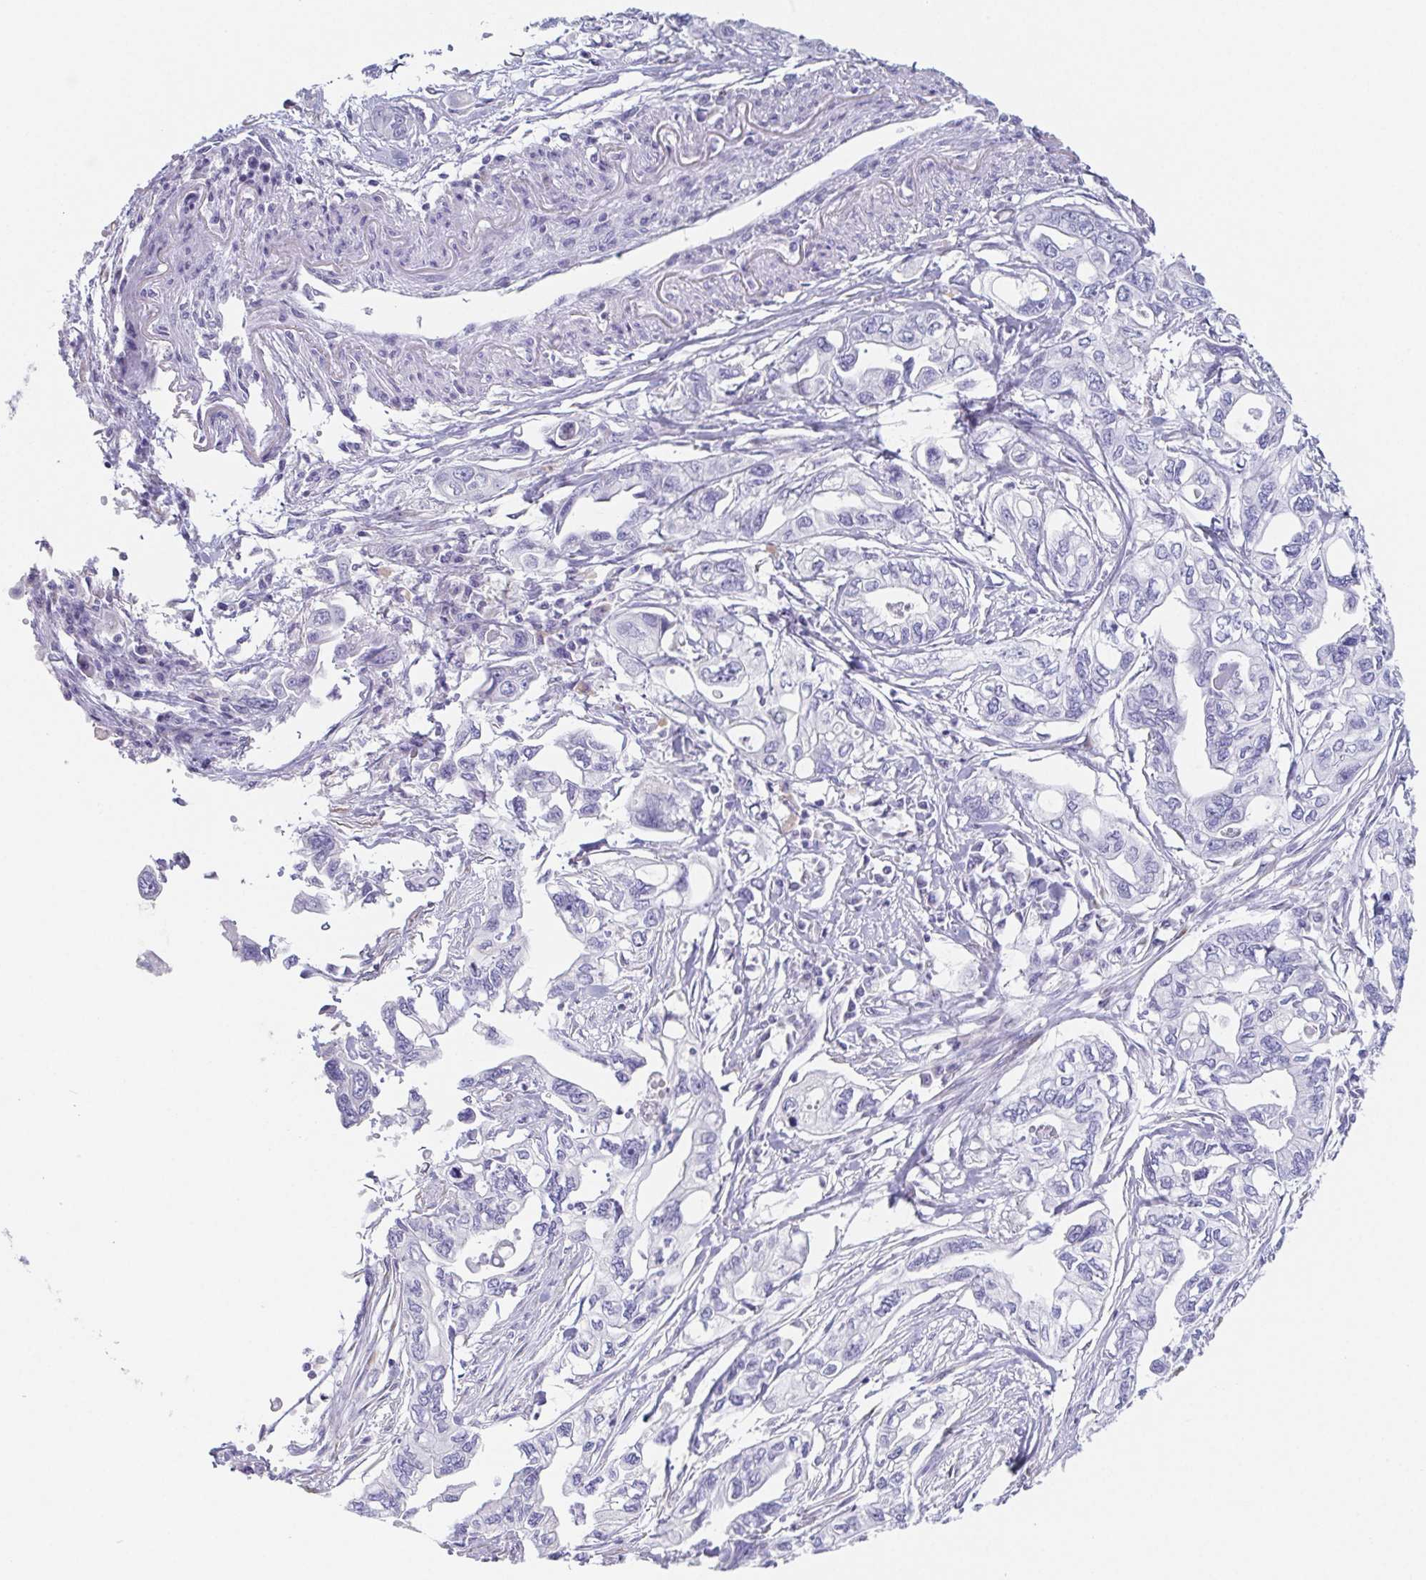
{"staining": {"intensity": "negative", "quantity": "none", "location": "none"}, "tissue": "pancreatic cancer", "cell_type": "Tumor cells", "image_type": "cancer", "snomed": [{"axis": "morphology", "description": "Adenocarcinoma, NOS"}, {"axis": "topography", "description": "Pancreas"}], "caption": "IHC of pancreatic cancer (adenocarcinoma) displays no staining in tumor cells. (Immunohistochemistry (ihc), brightfield microscopy, high magnification).", "gene": "HDGFL1", "patient": {"sex": "male", "age": 68}}